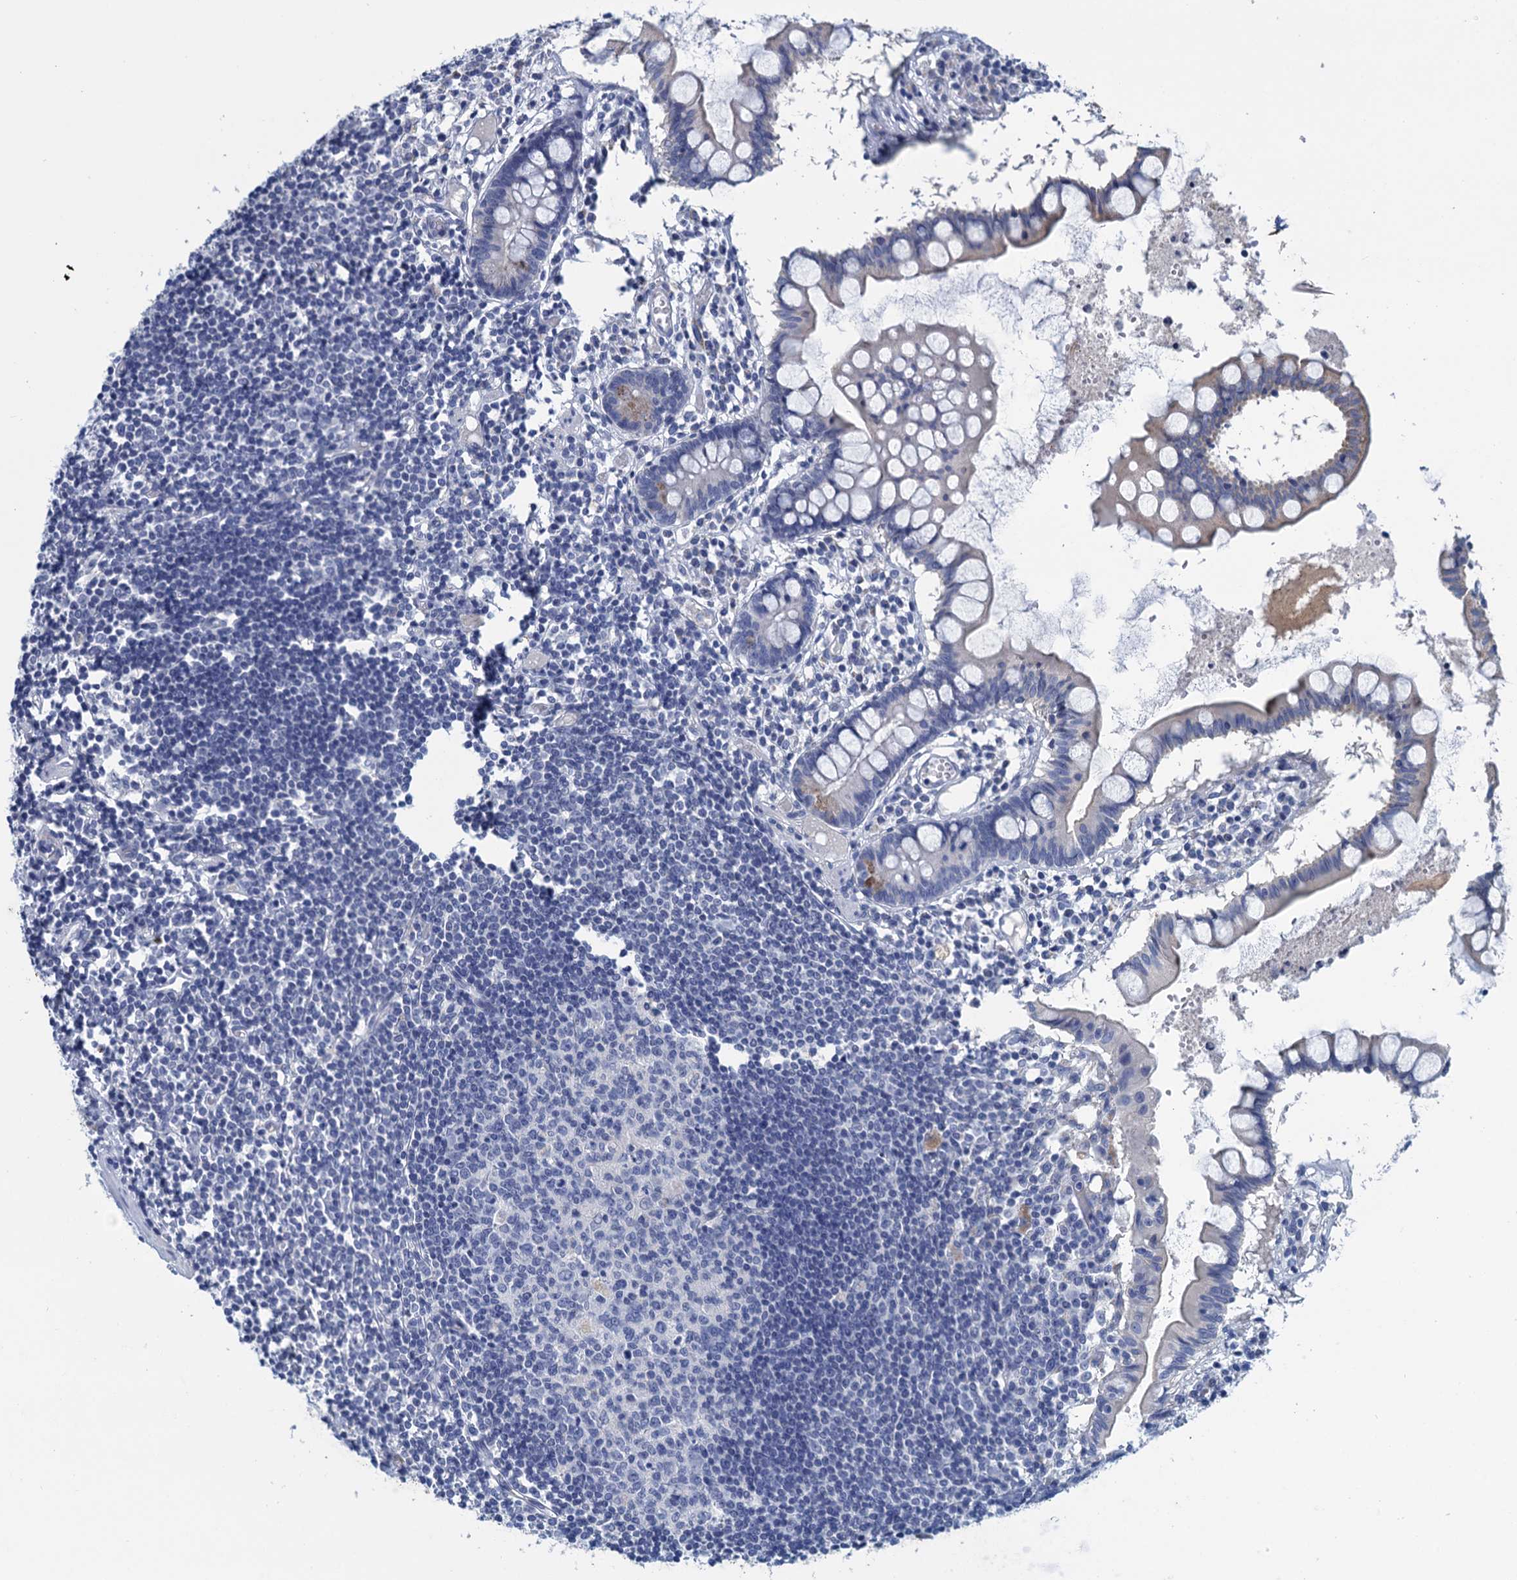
{"staining": {"intensity": "negative", "quantity": "none", "location": "none"}, "tissue": "colon", "cell_type": "Endothelial cells", "image_type": "normal", "snomed": [{"axis": "morphology", "description": "Normal tissue, NOS"}, {"axis": "morphology", "description": "Adenocarcinoma, NOS"}, {"axis": "topography", "description": "Colon"}], "caption": "Protein analysis of unremarkable colon displays no significant staining in endothelial cells. (Stains: DAB (3,3'-diaminobenzidine) IHC with hematoxylin counter stain, Microscopy: brightfield microscopy at high magnification).", "gene": "SCEL", "patient": {"sex": "female", "age": 55}}